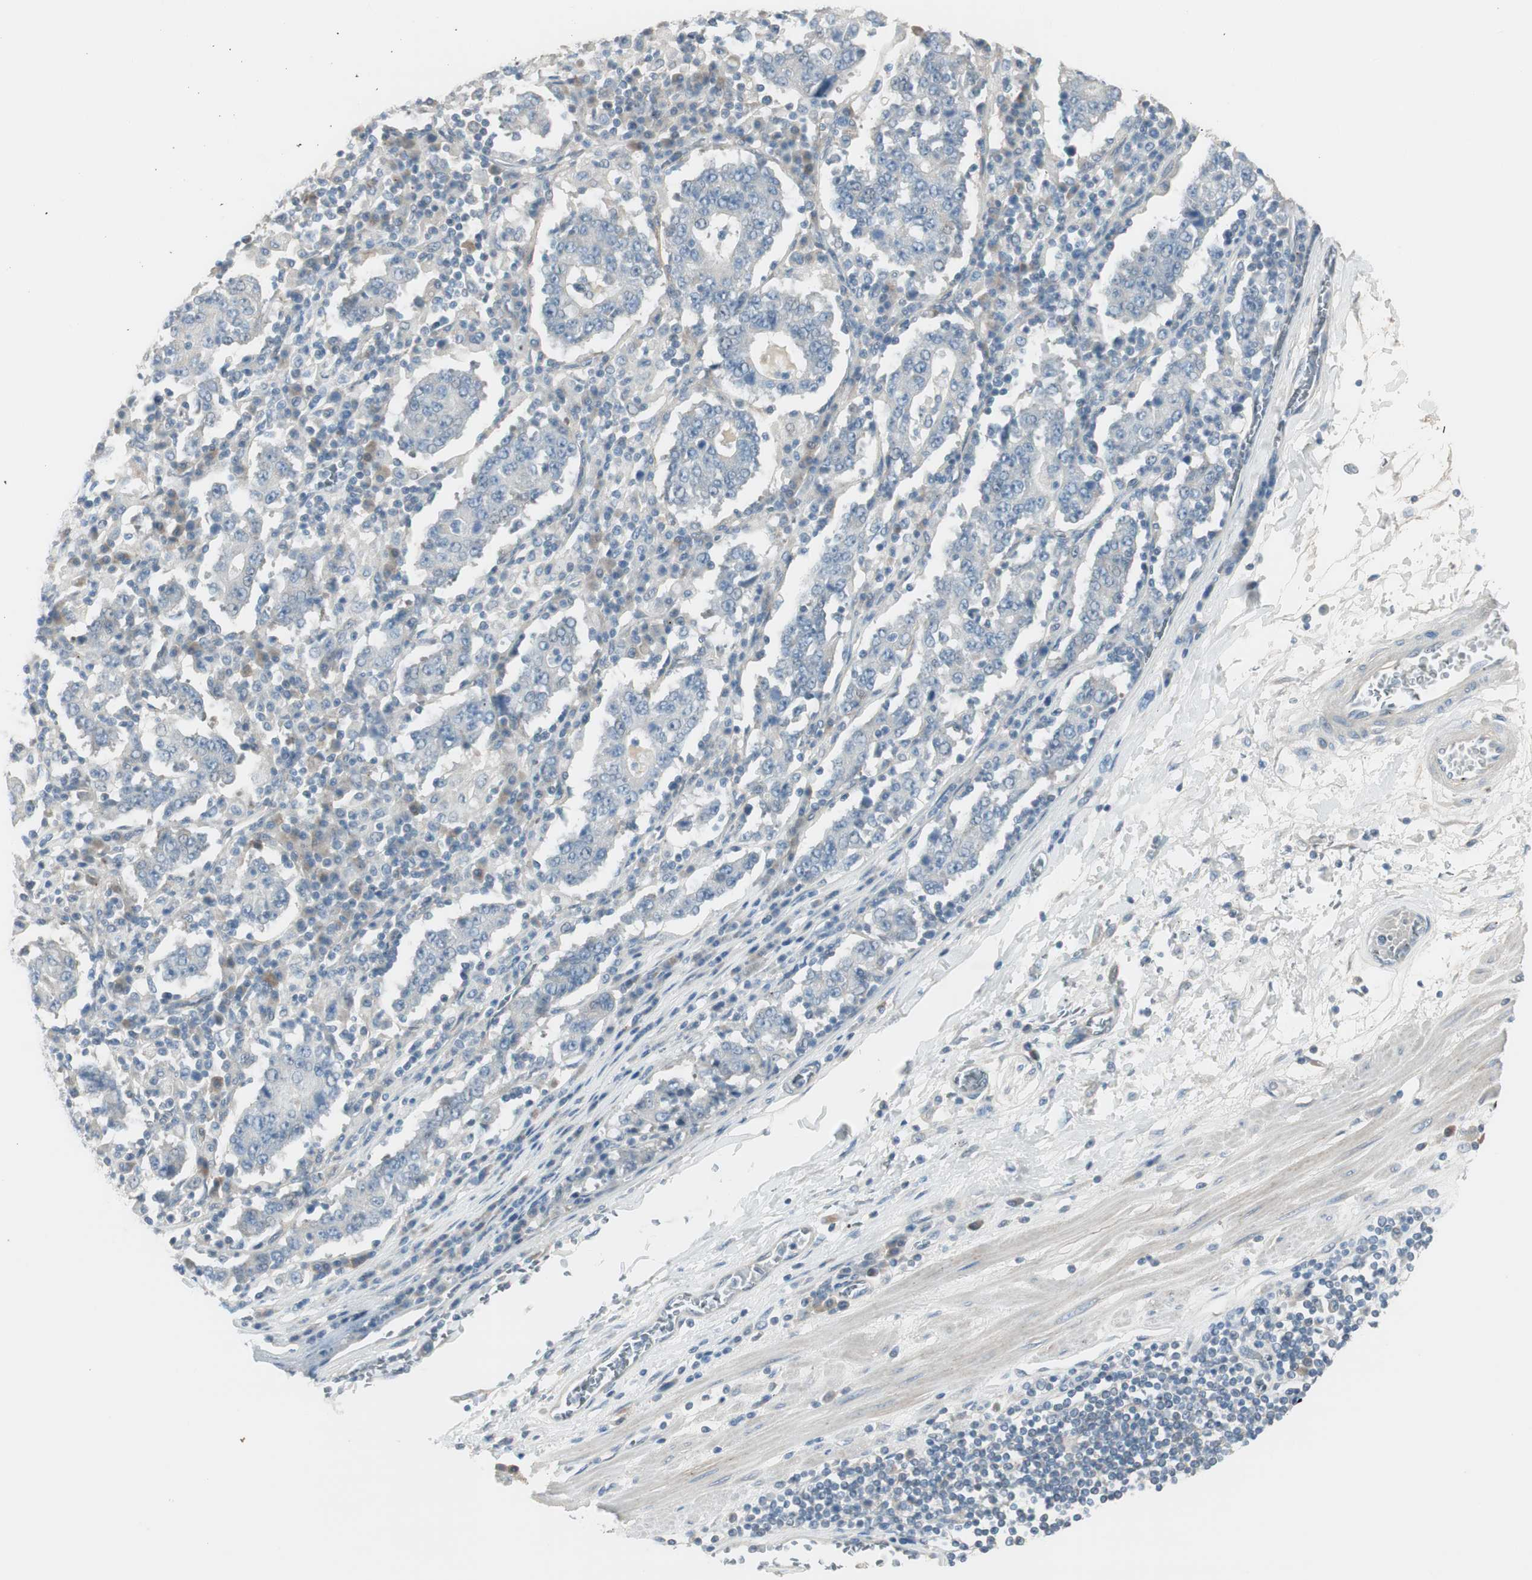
{"staining": {"intensity": "negative", "quantity": "none", "location": "none"}, "tissue": "stomach cancer", "cell_type": "Tumor cells", "image_type": "cancer", "snomed": [{"axis": "morphology", "description": "Normal tissue, NOS"}, {"axis": "morphology", "description": "Adenocarcinoma, NOS"}, {"axis": "topography", "description": "Stomach, upper"}, {"axis": "topography", "description": "Stomach"}], "caption": "Adenocarcinoma (stomach) was stained to show a protein in brown. There is no significant staining in tumor cells. (DAB immunohistochemistry (IHC) with hematoxylin counter stain).", "gene": "EVA1A", "patient": {"sex": "male", "age": 59}}